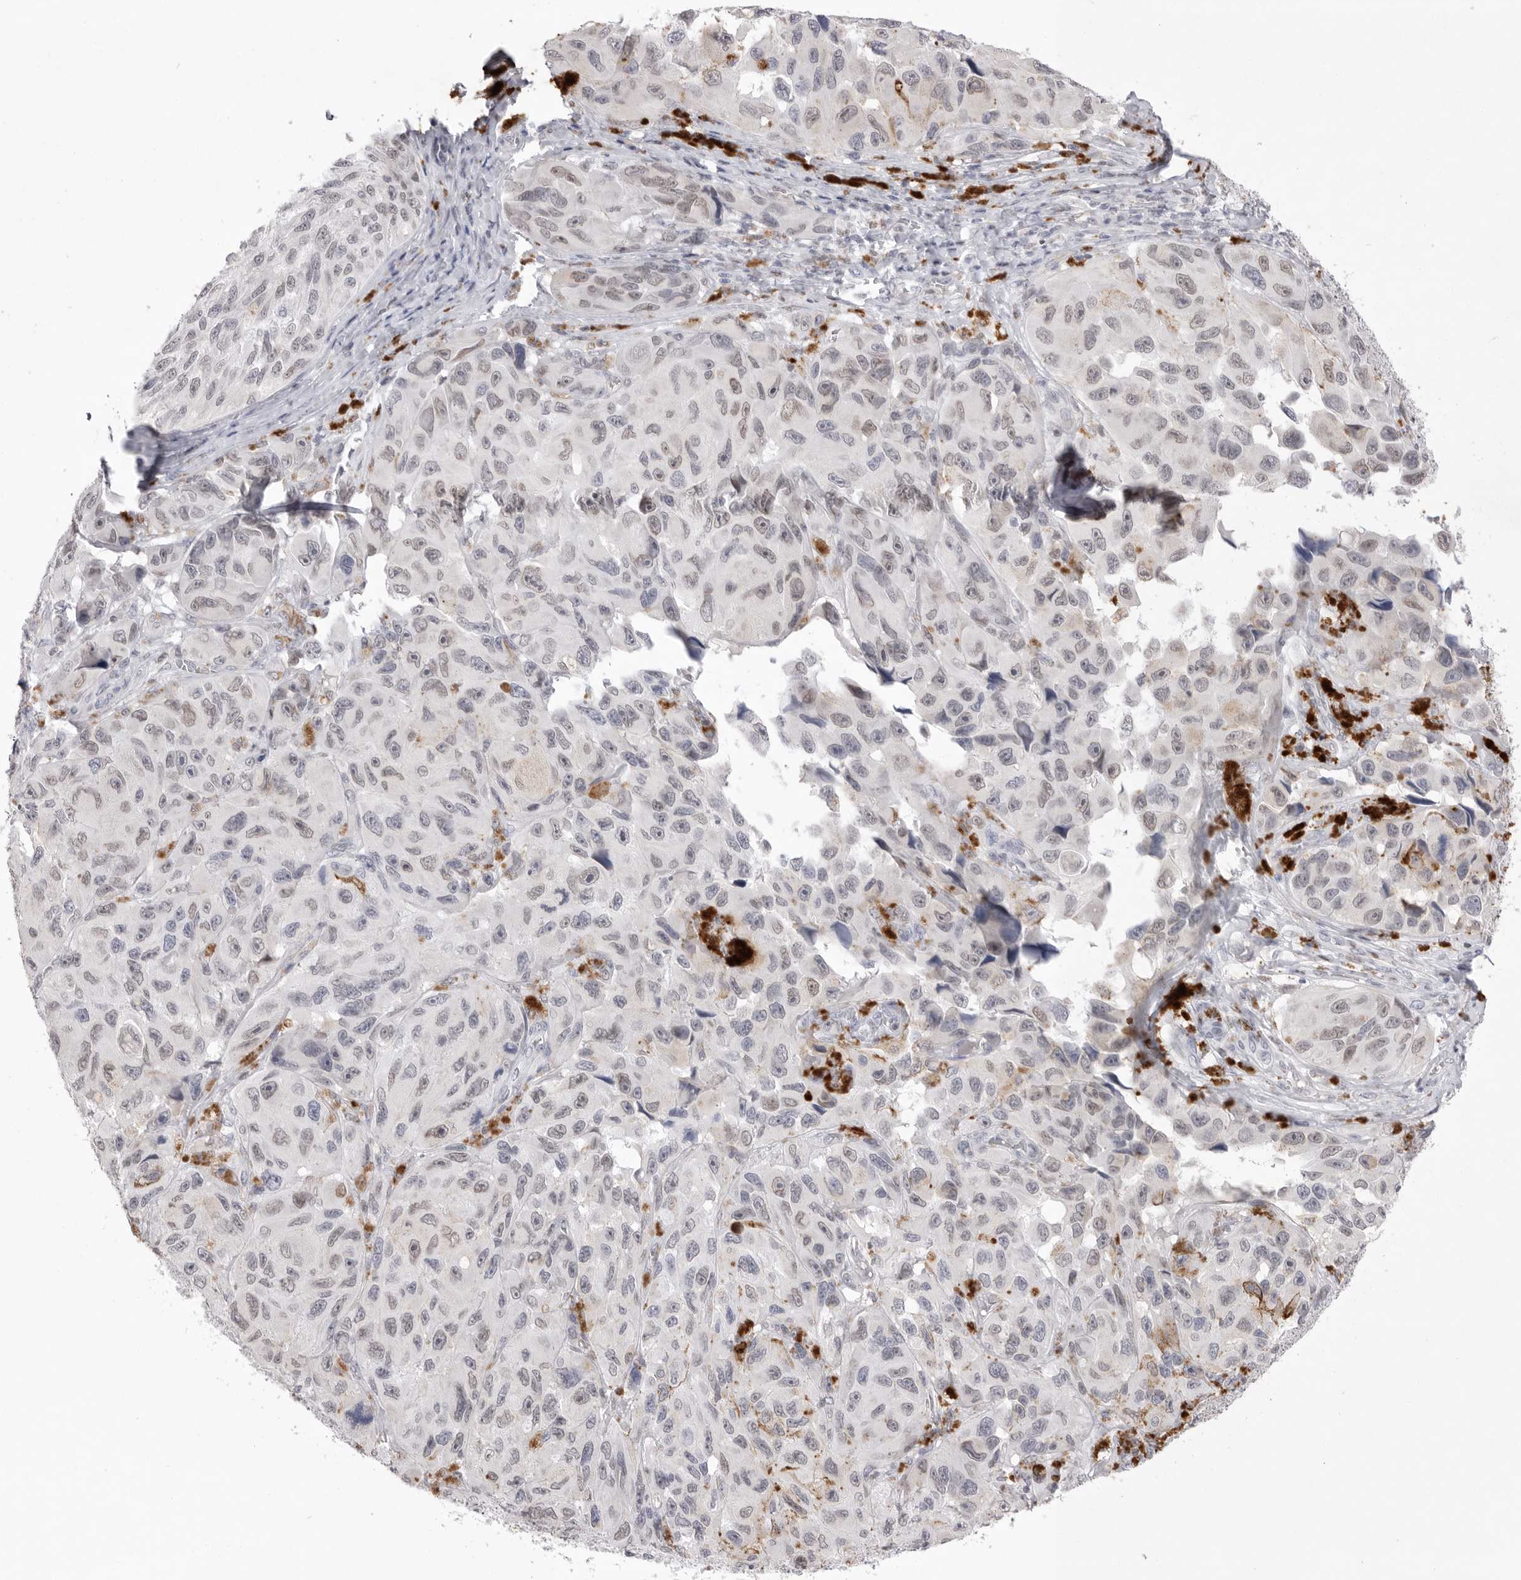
{"staining": {"intensity": "weak", "quantity": "<25%", "location": "nuclear"}, "tissue": "melanoma", "cell_type": "Tumor cells", "image_type": "cancer", "snomed": [{"axis": "morphology", "description": "Malignant melanoma, NOS"}, {"axis": "topography", "description": "Skin"}], "caption": "The micrograph demonstrates no staining of tumor cells in malignant melanoma.", "gene": "ZBTB7B", "patient": {"sex": "female", "age": 73}}